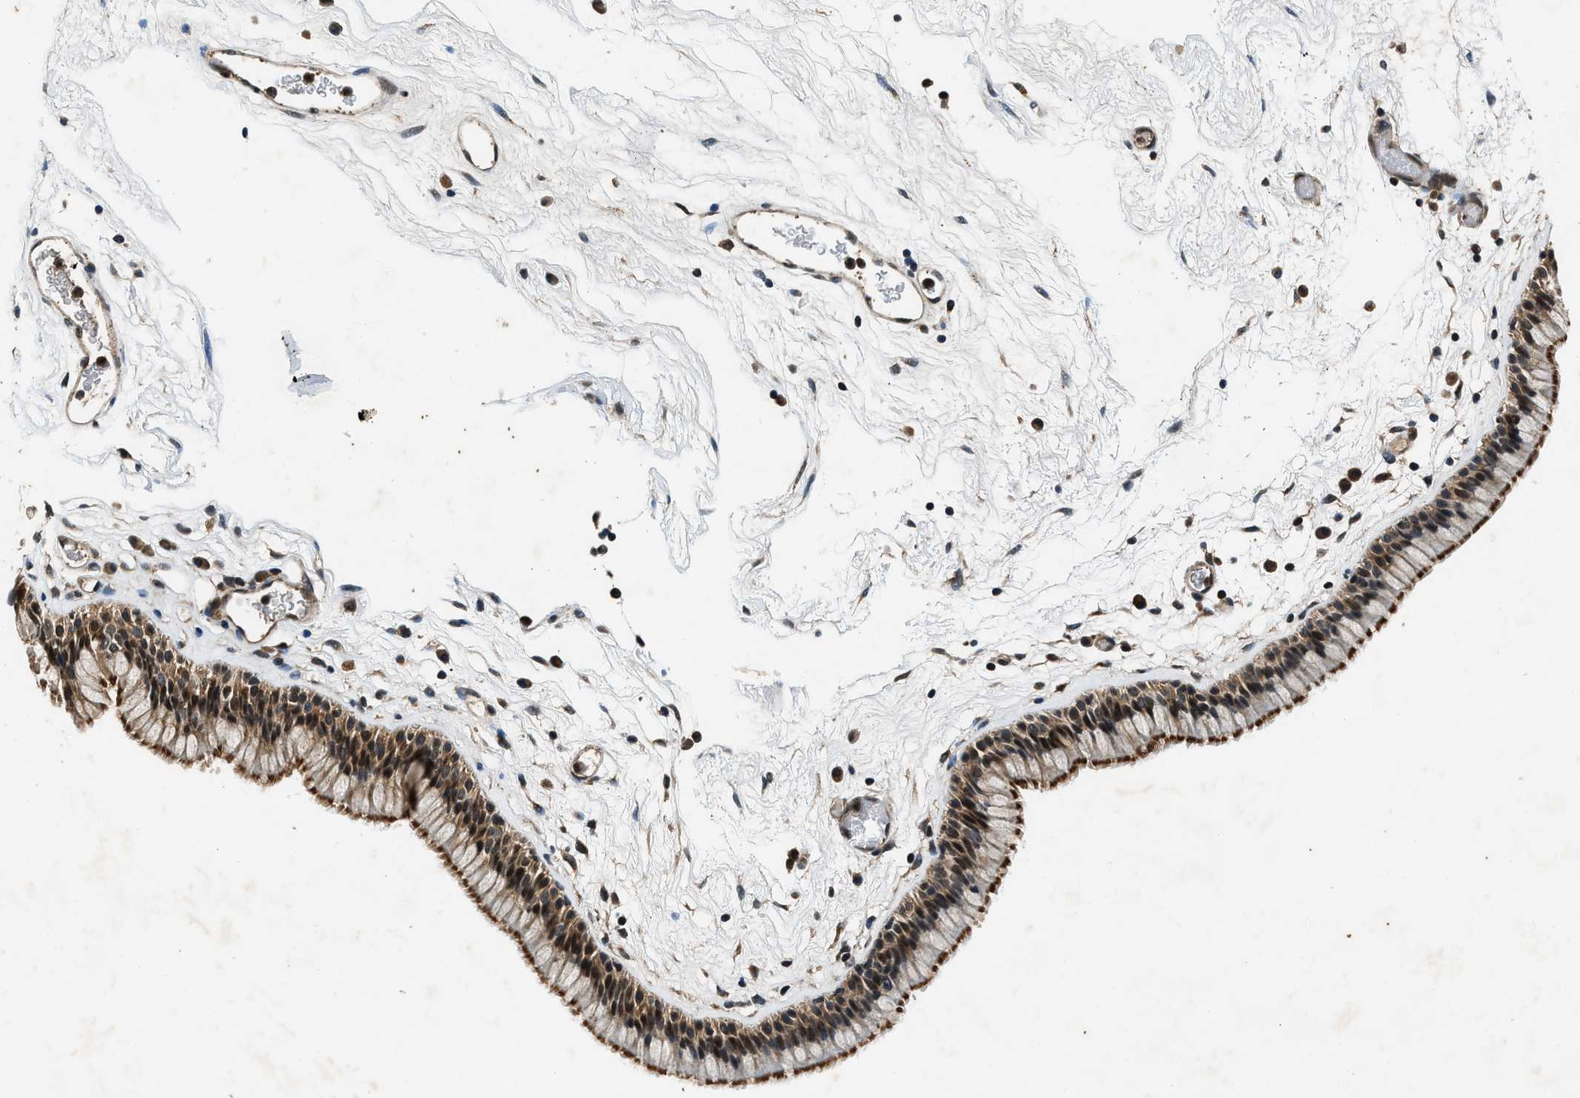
{"staining": {"intensity": "strong", "quantity": ">75%", "location": "cytoplasmic/membranous"}, "tissue": "nasopharynx", "cell_type": "Respiratory epithelial cells", "image_type": "normal", "snomed": [{"axis": "morphology", "description": "Normal tissue, NOS"}, {"axis": "morphology", "description": "Inflammation, NOS"}, {"axis": "topography", "description": "Nasopharynx"}], "caption": "The histopathology image demonstrates immunohistochemical staining of normal nasopharynx. There is strong cytoplasmic/membranous expression is seen in approximately >75% of respiratory epithelial cells. Nuclei are stained in blue.", "gene": "RPS6KB1", "patient": {"sex": "male", "age": 48}}